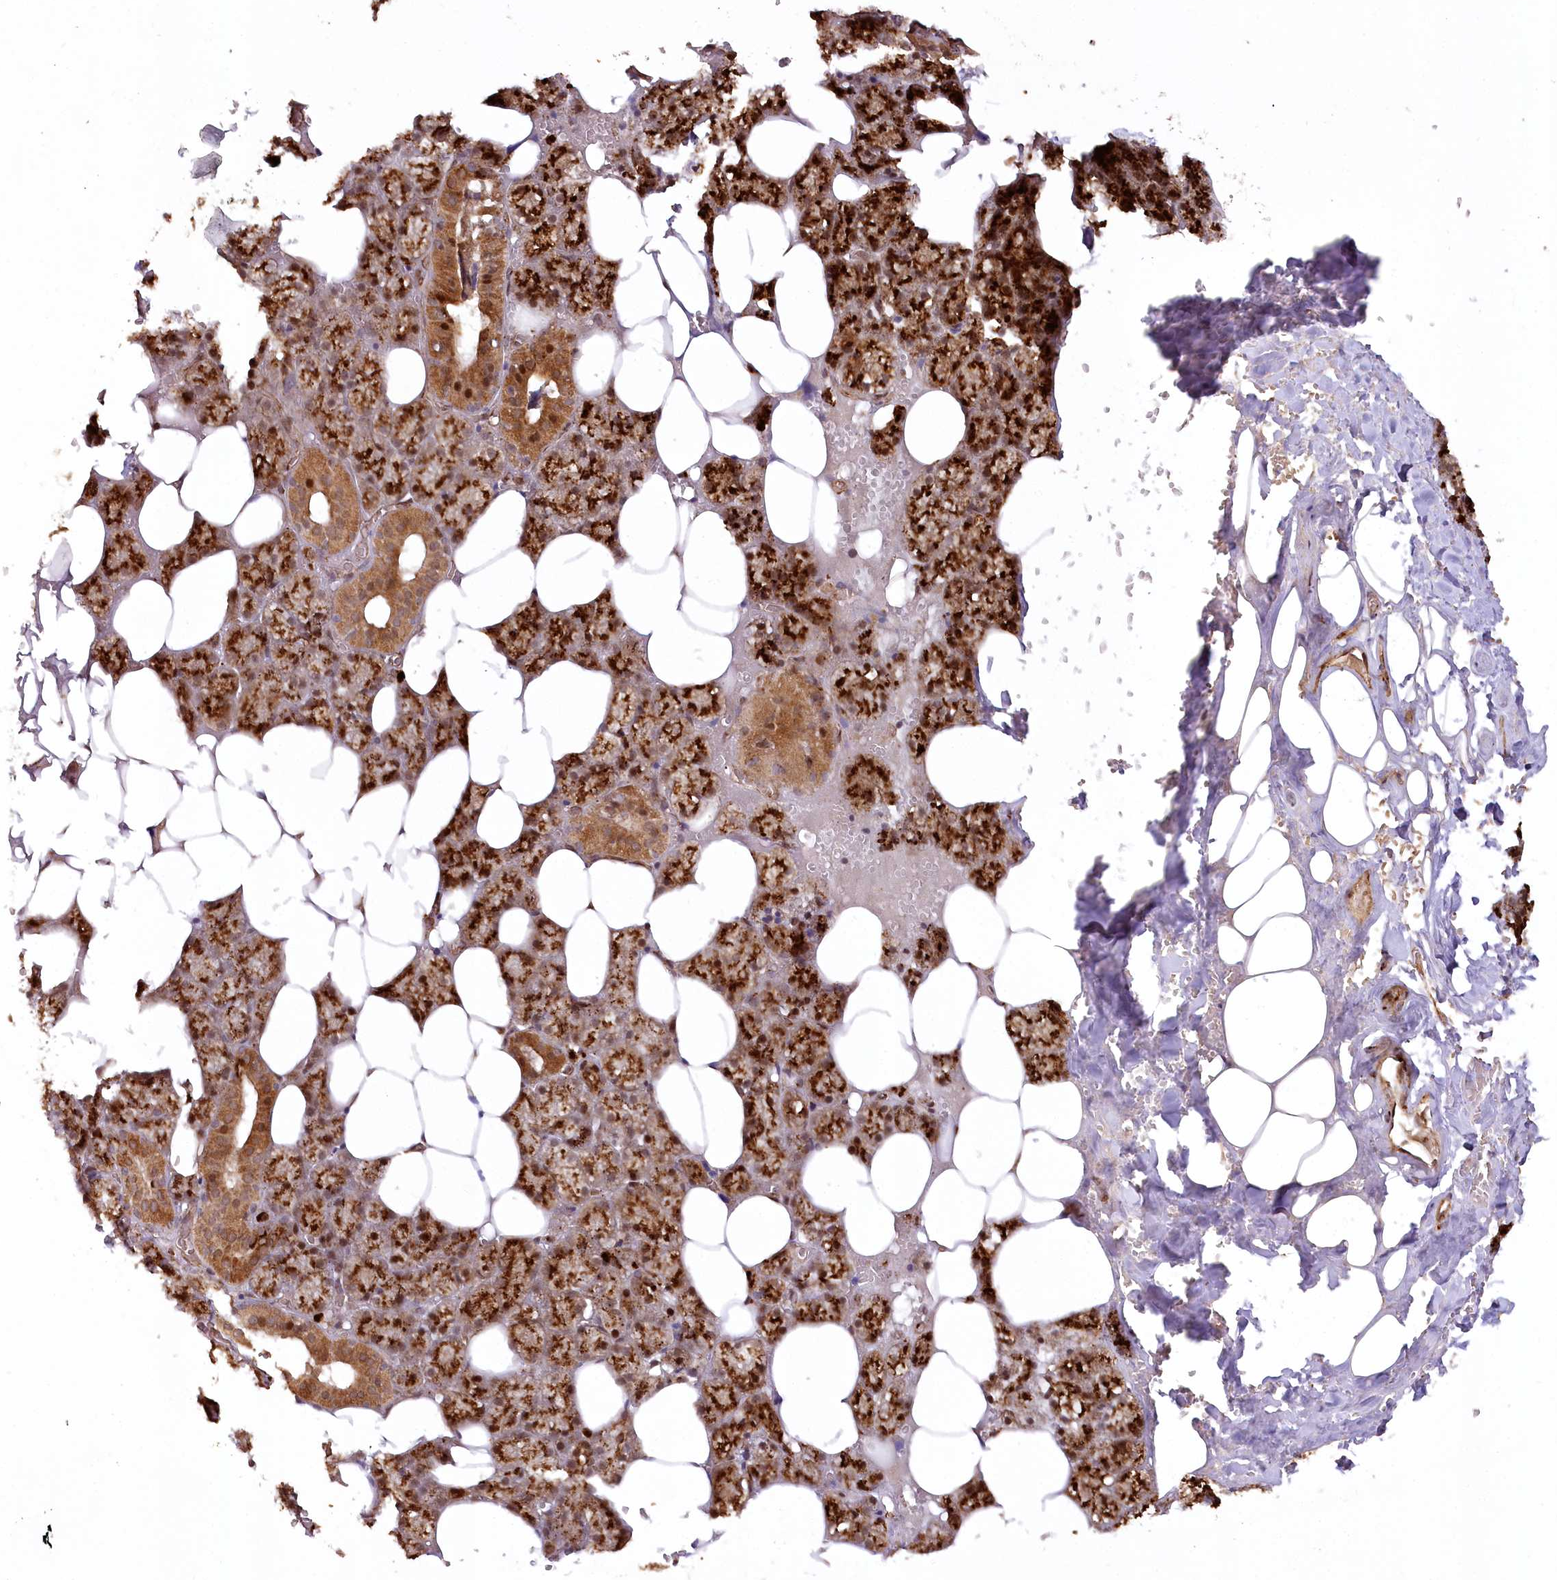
{"staining": {"intensity": "strong", "quantity": ">75%", "location": "cytoplasmic/membranous"}, "tissue": "salivary gland", "cell_type": "Glandular cells", "image_type": "normal", "snomed": [{"axis": "morphology", "description": "Normal tissue, NOS"}, {"axis": "topography", "description": "Salivary gland"}], "caption": "Brown immunohistochemical staining in normal human salivary gland demonstrates strong cytoplasmic/membranous positivity in approximately >75% of glandular cells.", "gene": "COPG1", "patient": {"sex": "male", "age": 62}}